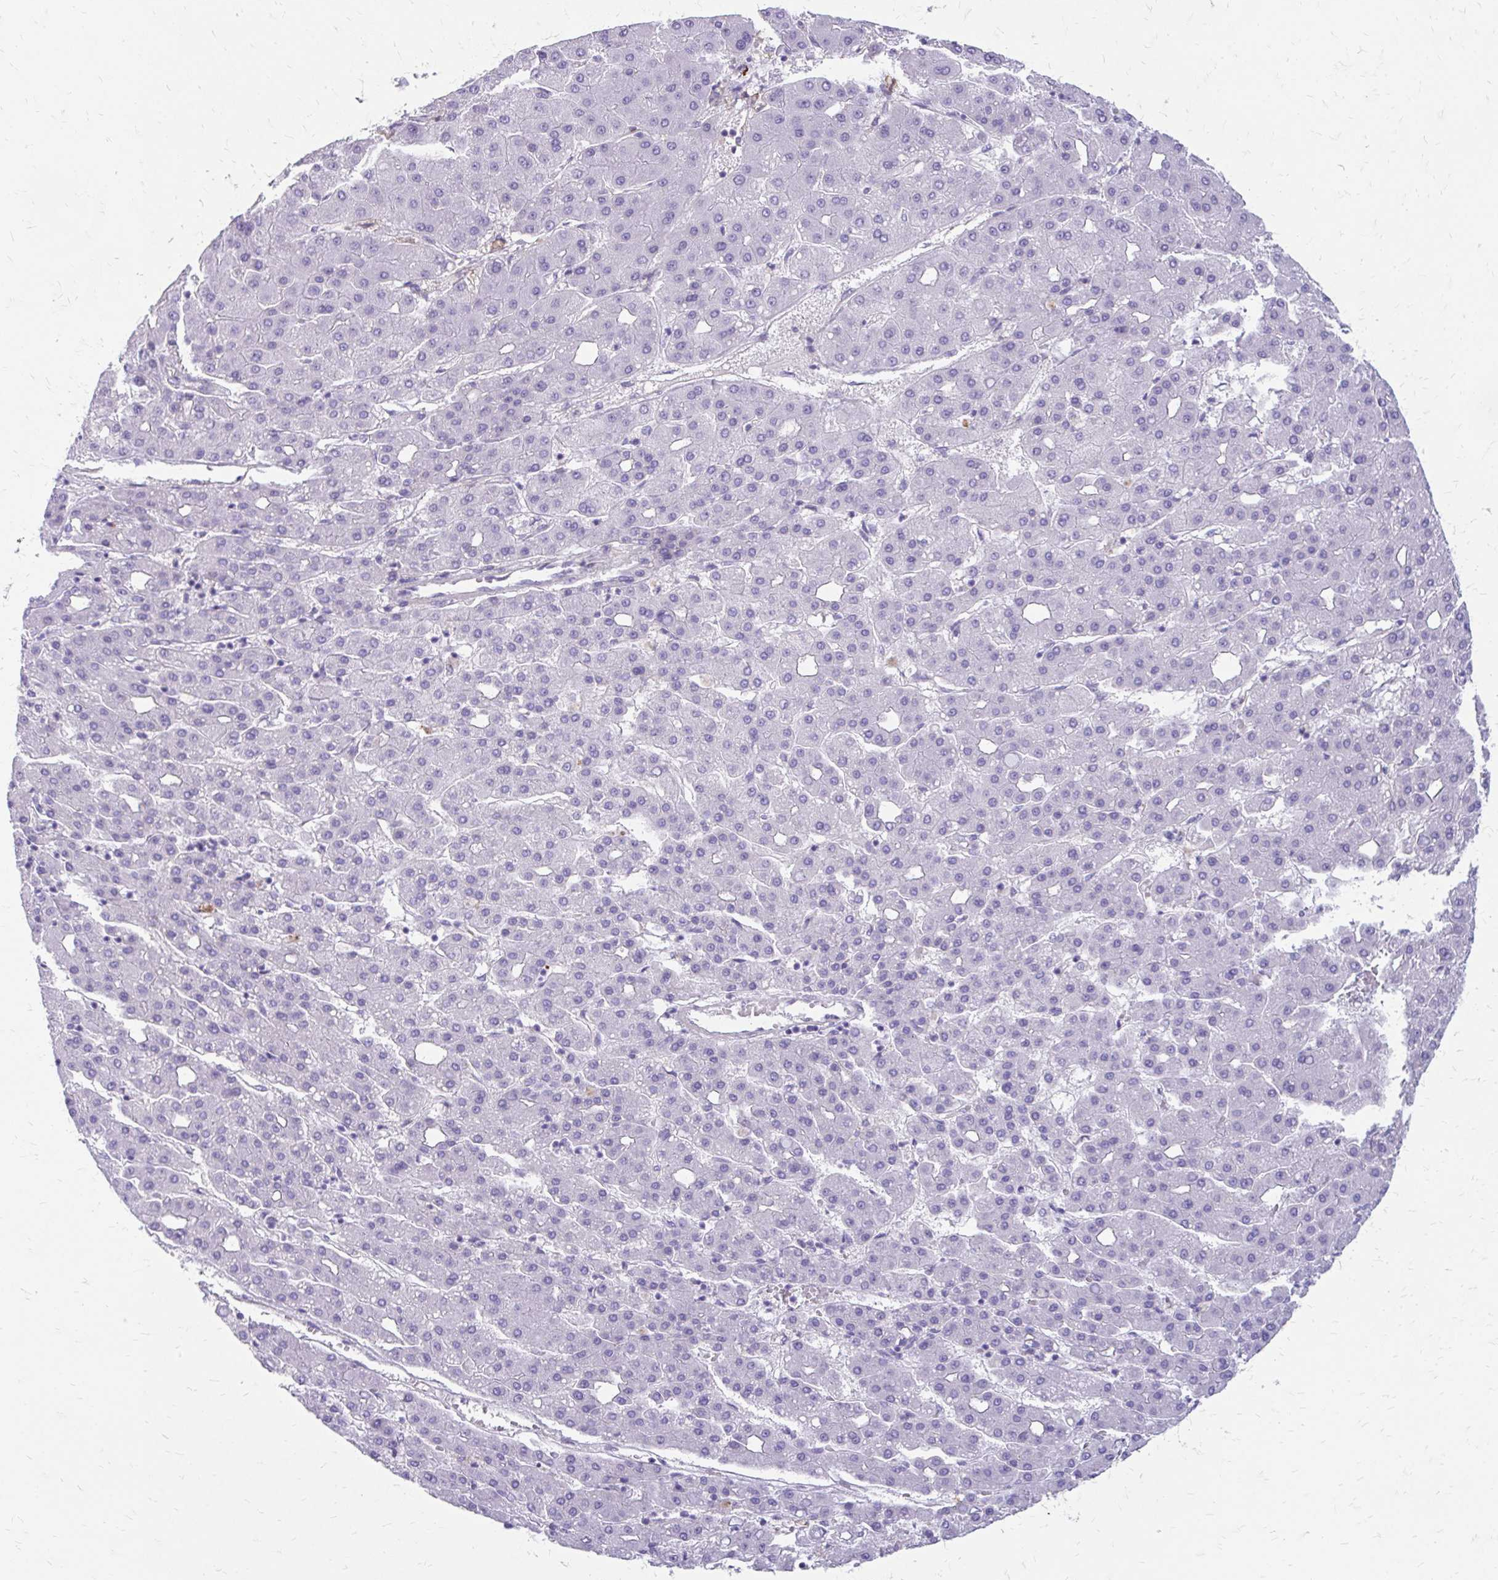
{"staining": {"intensity": "negative", "quantity": "none", "location": "none"}, "tissue": "liver cancer", "cell_type": "Tumor cells", "image_type": "cancer", "snomed": [{"axis": "morphology", "description": "Carcinoma, Hepatocellular, NOS"}, {"axis": "topography", "description": "Liver"}], "caption": "This is an immunohistochemistry image of human liver cancer (hepatocellular carcinoma). There is no expression in tumor cells.", "gene": "SIGLEC11", "patient": {"sex": "male", "age": 65}}